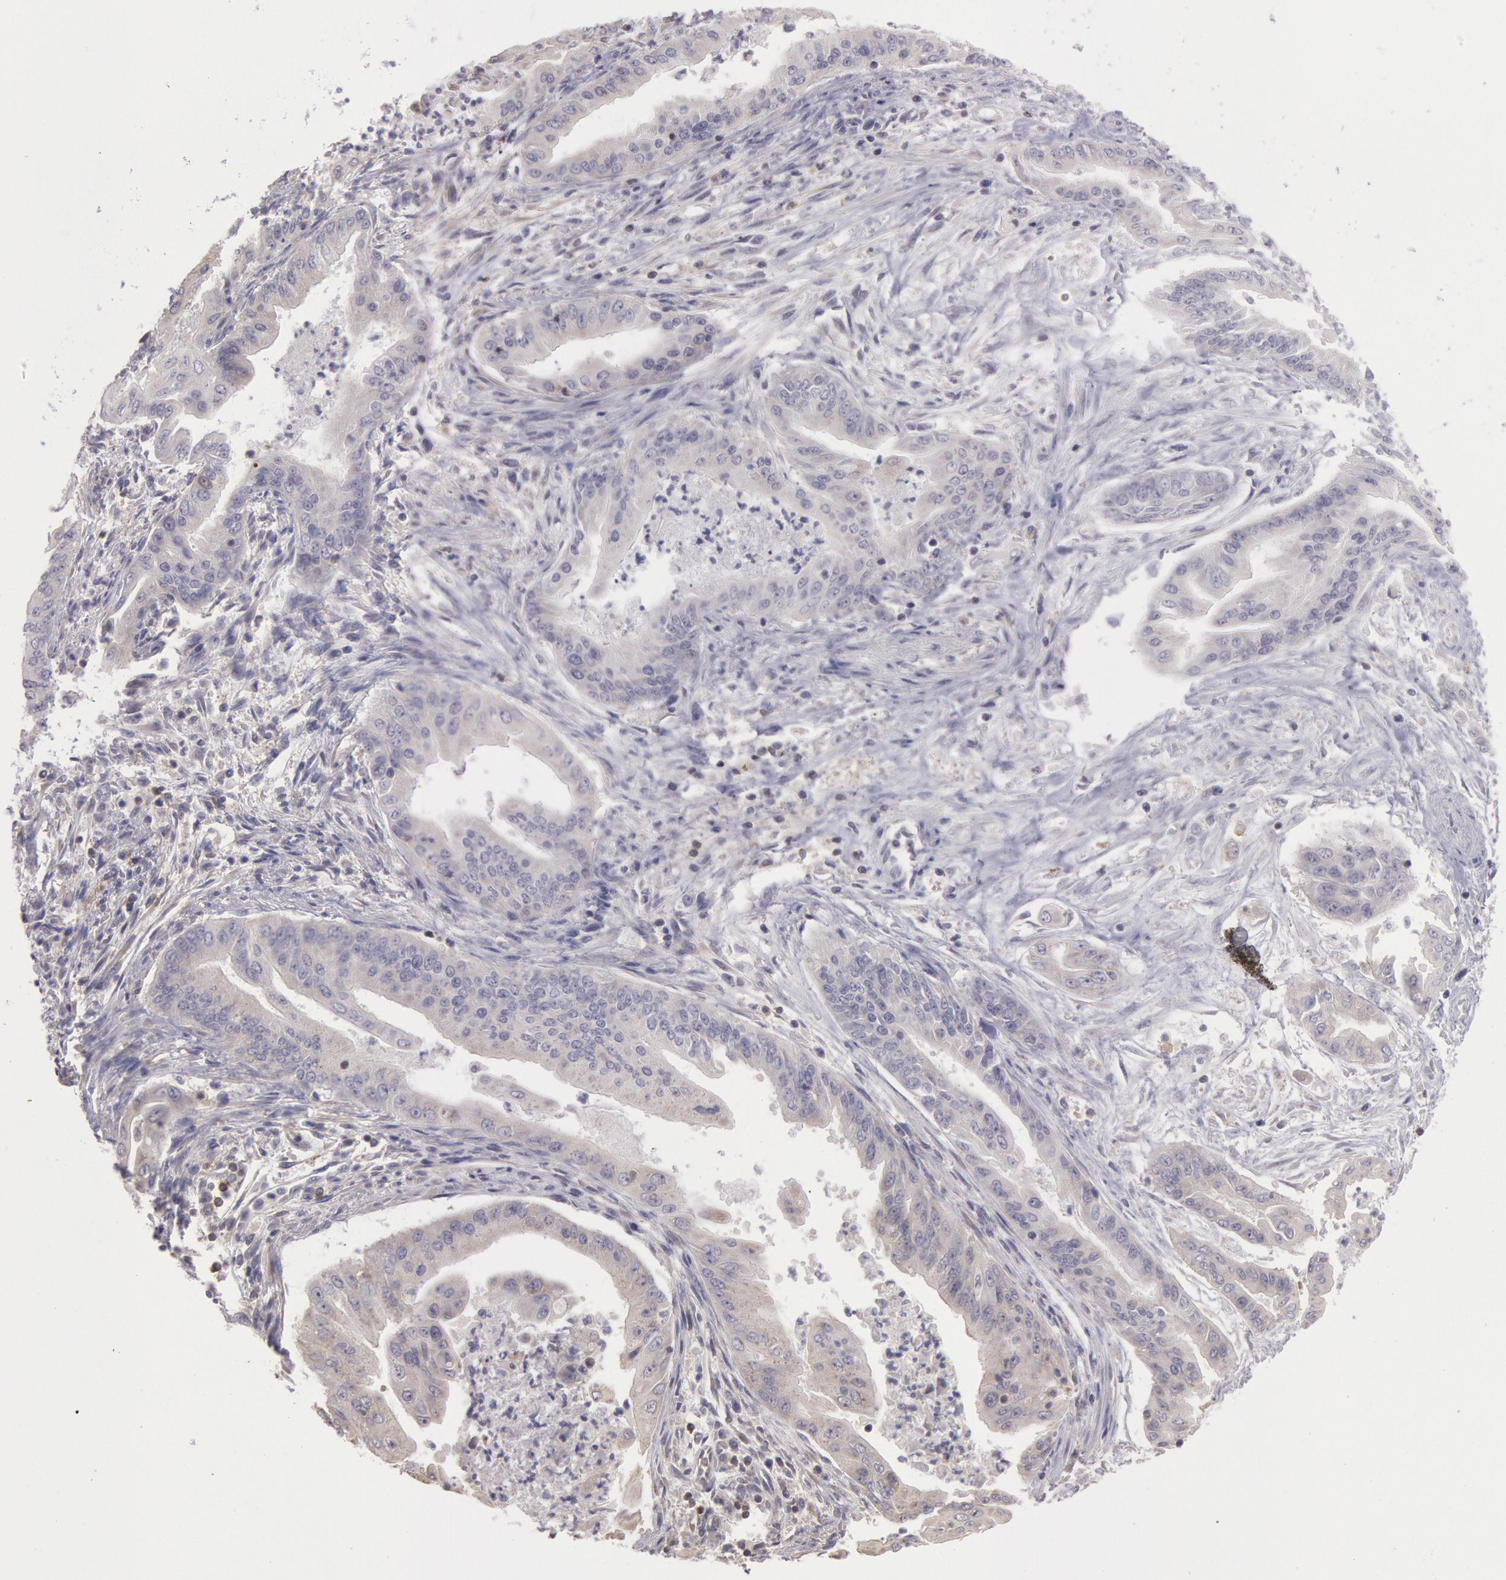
{"staining": {"intensity": "weak", "quantity": "25%-75%", "location": "cytoplasmic/membranous"}, "tissue": "endometrial cancer", "cell_type": "Tumor cells", "image_type": "cancer", "snomed": [{"axis": "morphology", "description": "Adenocarcinoma, NOS"}, {"axis": "topography", "description": "Endometrium"}], "caption": "Immunohistochemistry histopathology image of human endometrial cancer stained for a protein (brown), which reveals low levels of weak cytoplasmic/membranous positivity in approximately 25%-75% of tumor cells.", "gene": "NMT2", "patient": {"sex": "female", "age": 63}}